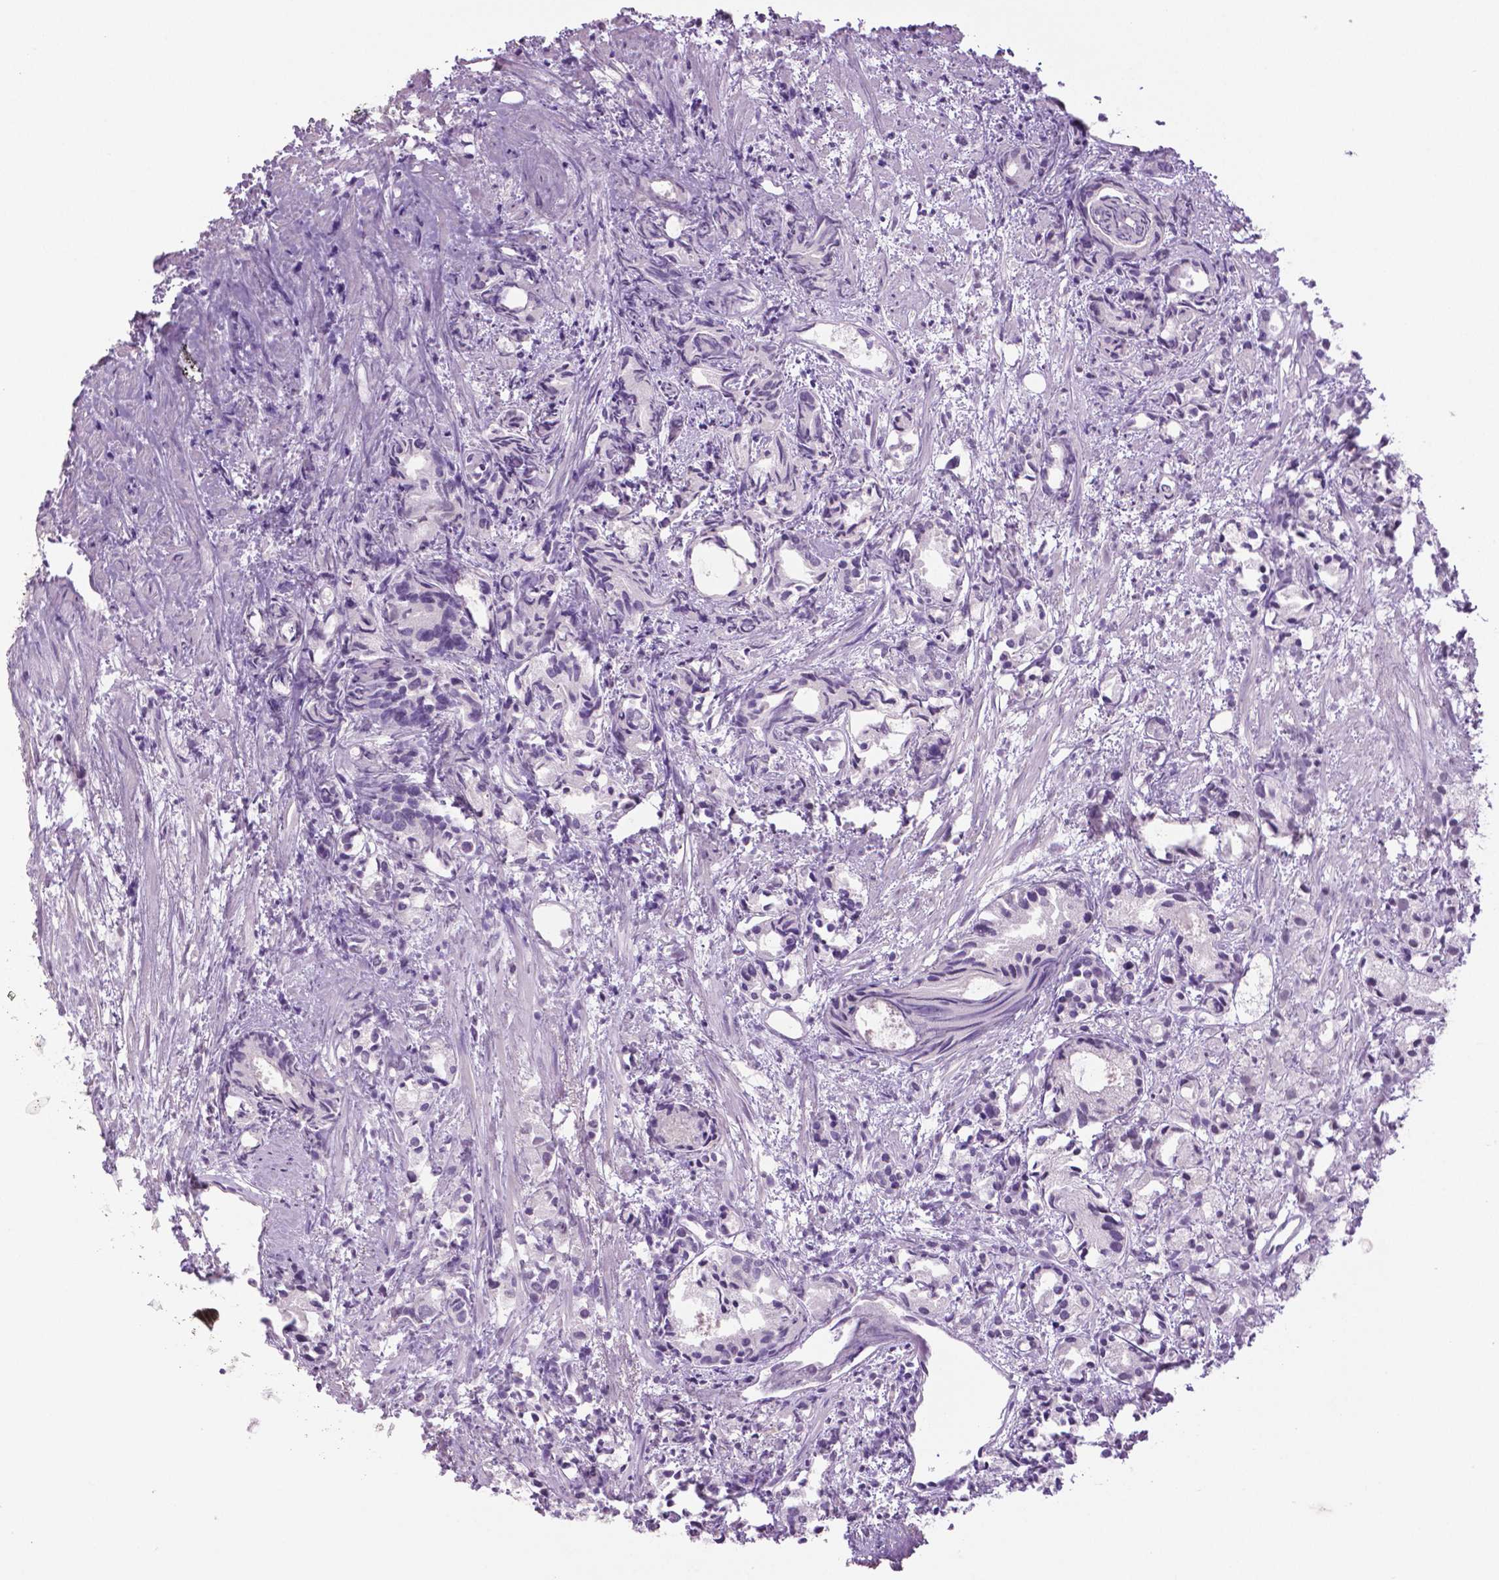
{"staining": {"intensity": "weak", "quantity": "<25%", "location": "nuclear"}, "tissue": "prostate cancer", "cell_type": "Tumor cells", "image_type": "cancer", "snomed": [{"axis": "morphology", "description": "Adenocarcinoma, High grade"}, {"axis": "topography", "description": "Prostate"}], "caption": "Immunohistochemistry (IHC) of prostate cancer (adenocarcinoma (high-grade)) shows no expression in tumor cells.", "gene": "IGF2BP1", "patient": {"sex": "male", "age": 79}}